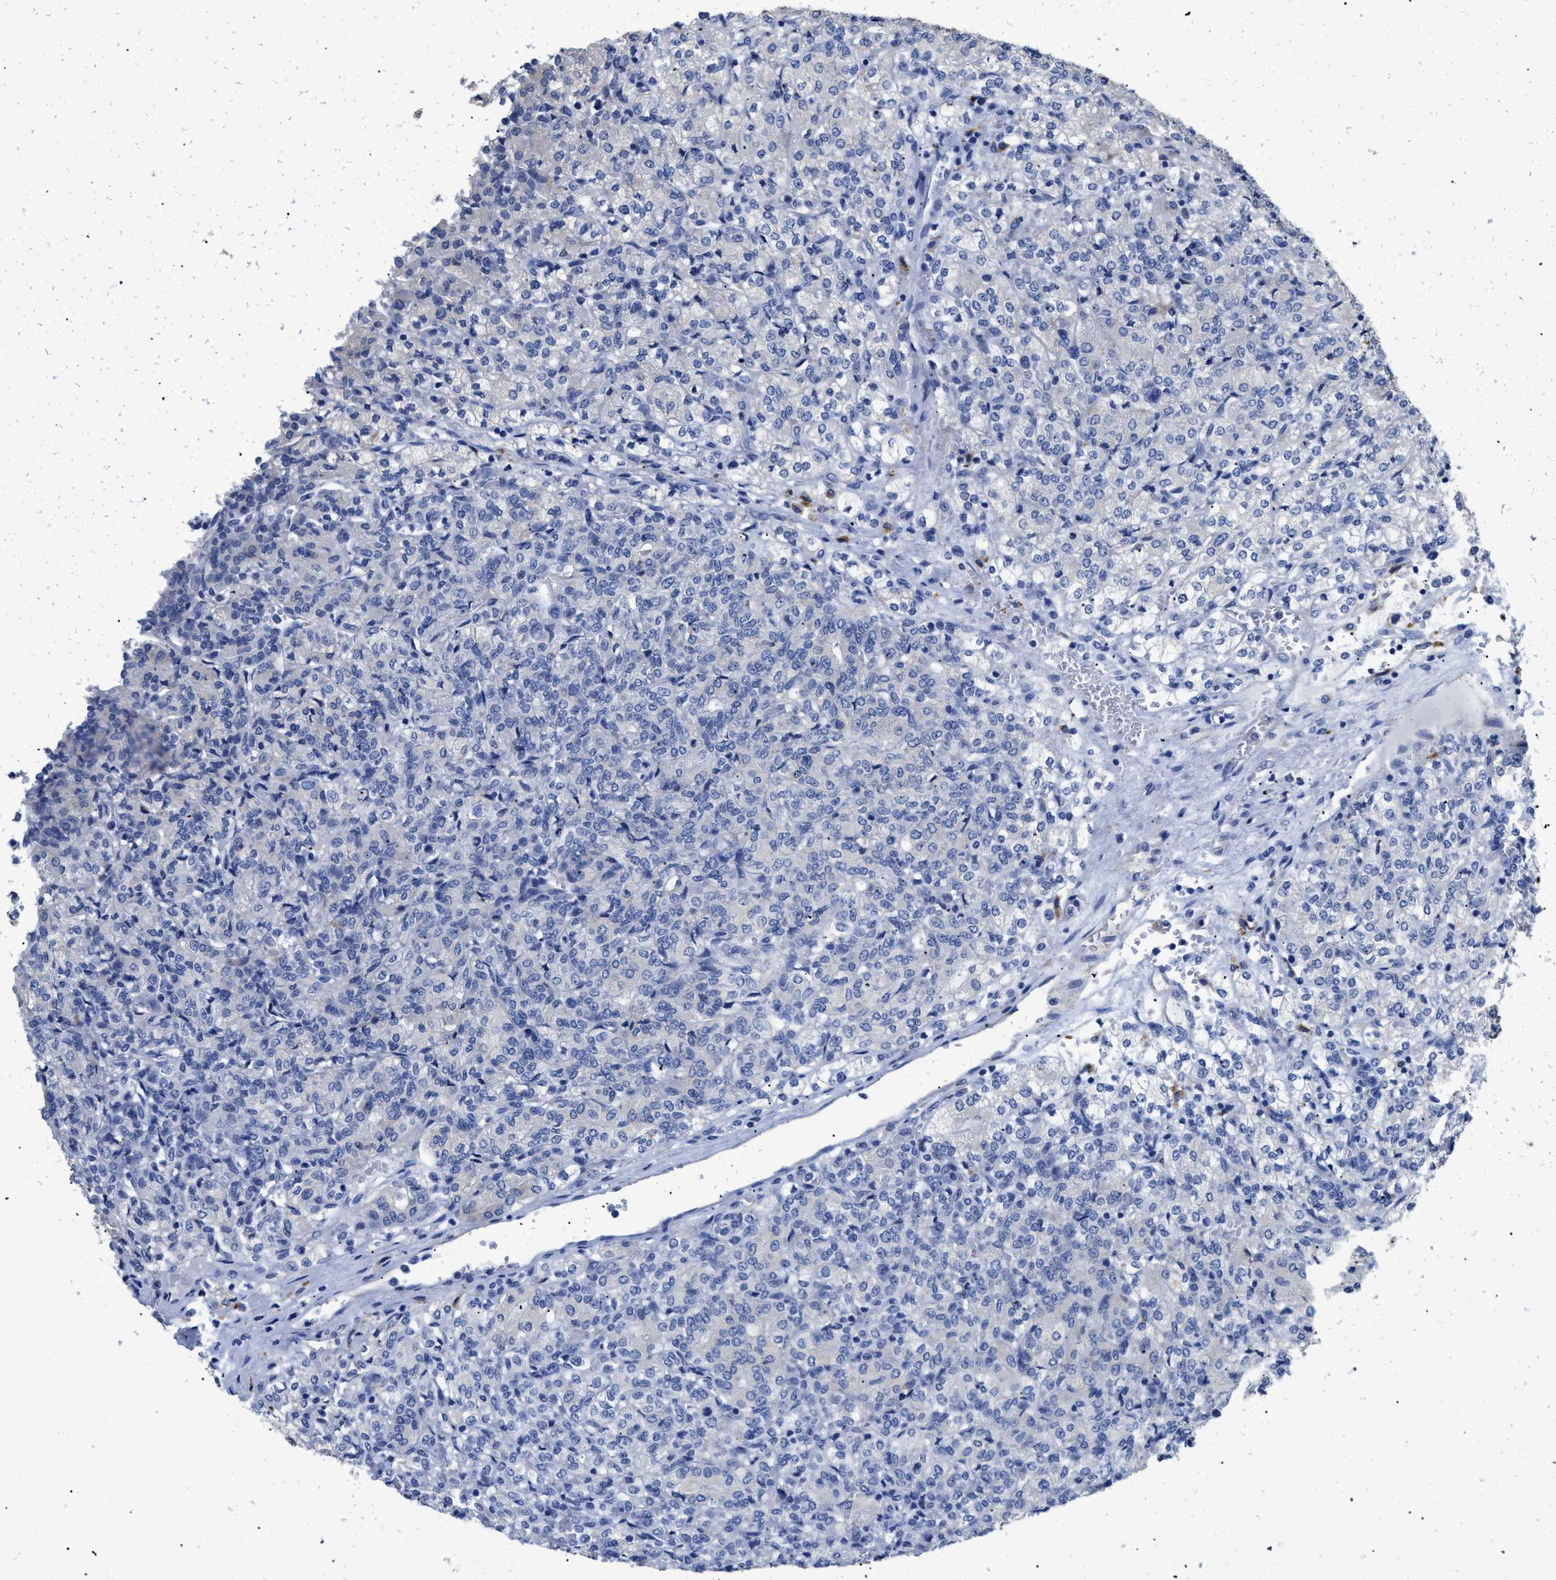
{"staining": {"intensity": "negative", "quantity": "none", "location": "none"}, "tissue": "renal cancer", "cell_type": "Tumor cells", "image_type": "cancer", "snomed": [{"axis": "morphology", "description": "Adenocarcinoma, NOS"}, {"axis": "topography", "description": "Kidney"}], "caption": "Immunohistochemistry (IHC) of renal adenocarcinoma exhibits no positivity in tumor cells.", "gene": "APOBEC2", "patient": {"sex": "male", "age": 77}}